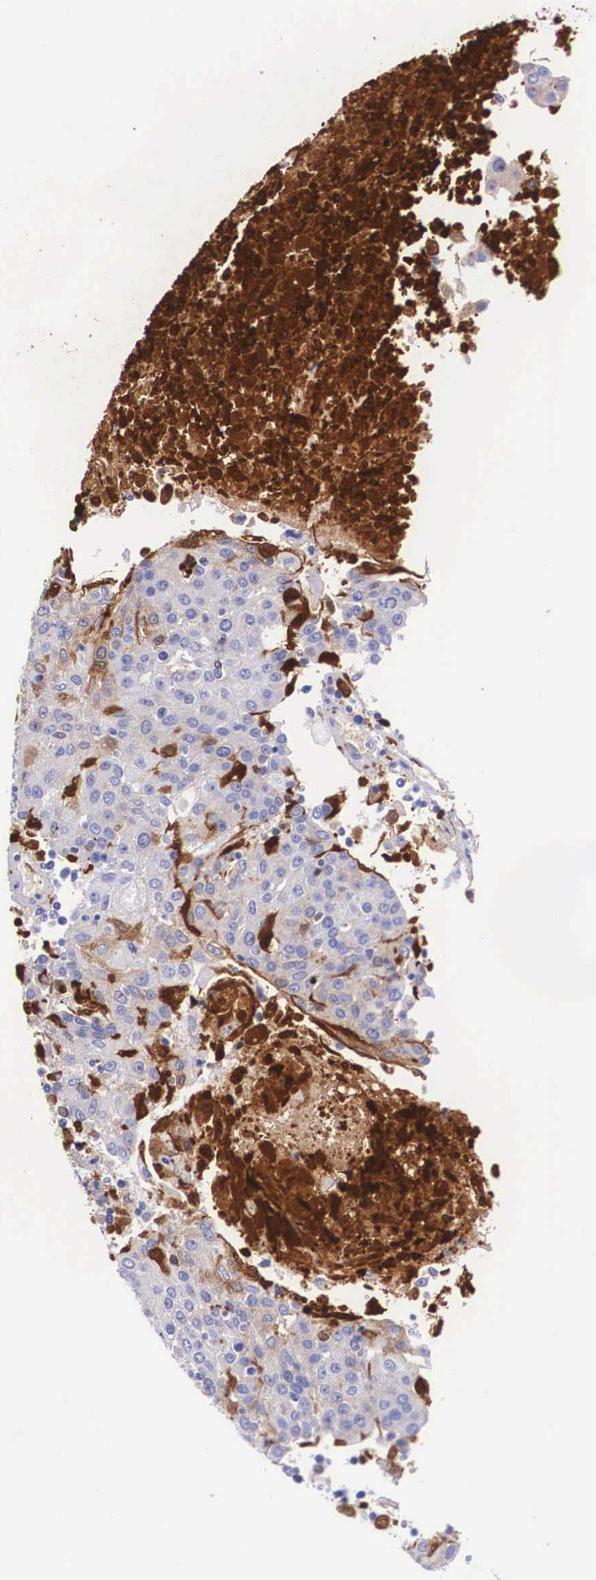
{"staining": {"intensity": "negative", "quantity": "none", "location": "none"}, "tissue": "urothelial cancer", "cell_type": "Tumor cells", "image_type": "cancer", "snomed": [{"axis": "morphology", "description": "Urothelial carcinoma, High grade"}, {"axis": "topography", "description": "Urinary bladder"}], "caption": "Protein analysis of urothelial cancer reveals no significant staining in tumor cells.", "gene": "PLG", "patient": {"sex": "female", "age": 85}}